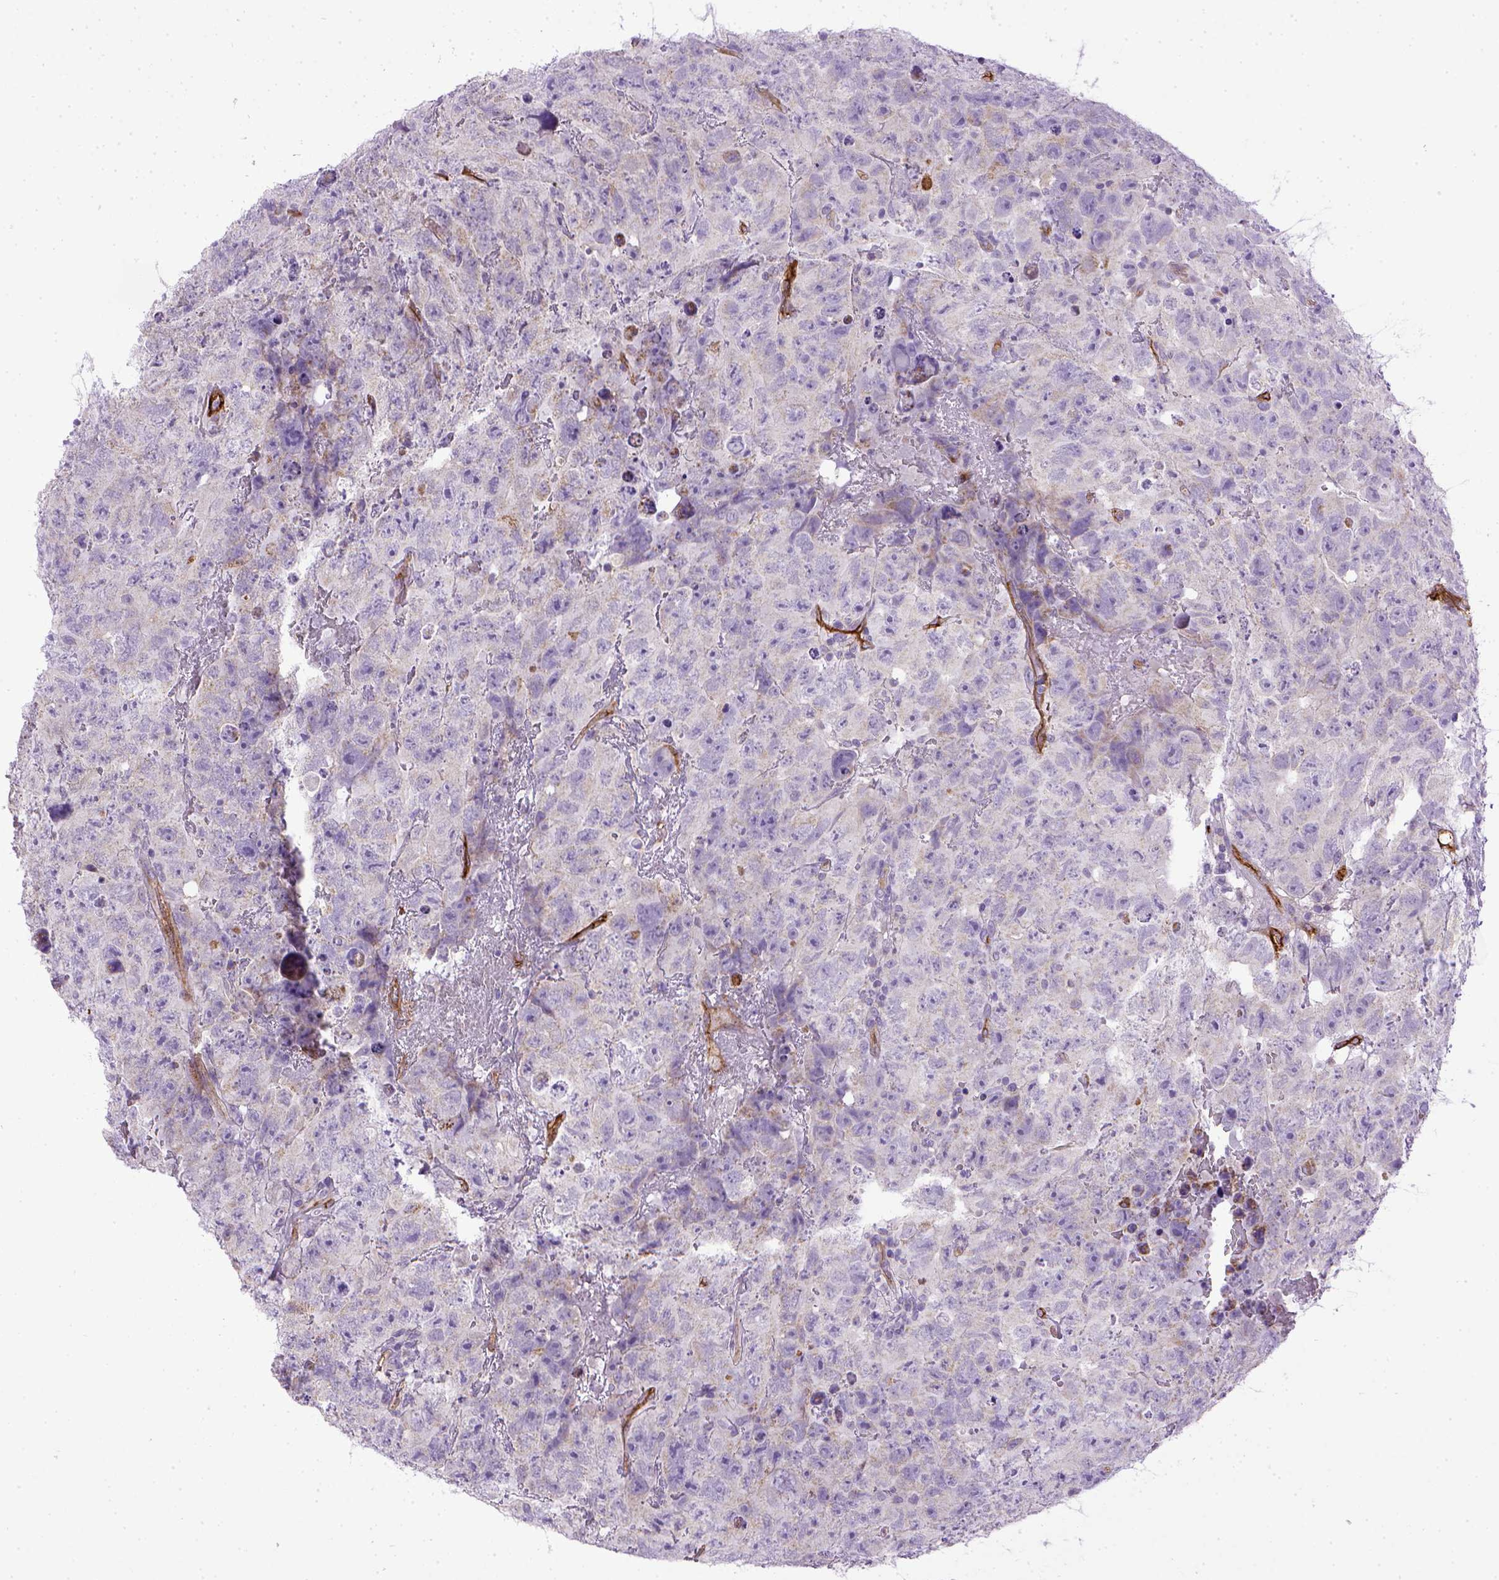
{"staining": {"intensity": "negative", "quantity": "none", "location": "none"}, "tissue": "testis cancer", "cell_type": "Tumor cells", "image_type": "cancer", "snomed": [{"axis": "morphology", "description": "Carcinoma, Embryonal, NOS"}, {"axis": "topography", "description": "Testis"}], "caption": "Tumor cells show no significant protein positivity in testis cancer.", "gene": "ENG", "patient": {"sex": "male", "age": 24}}